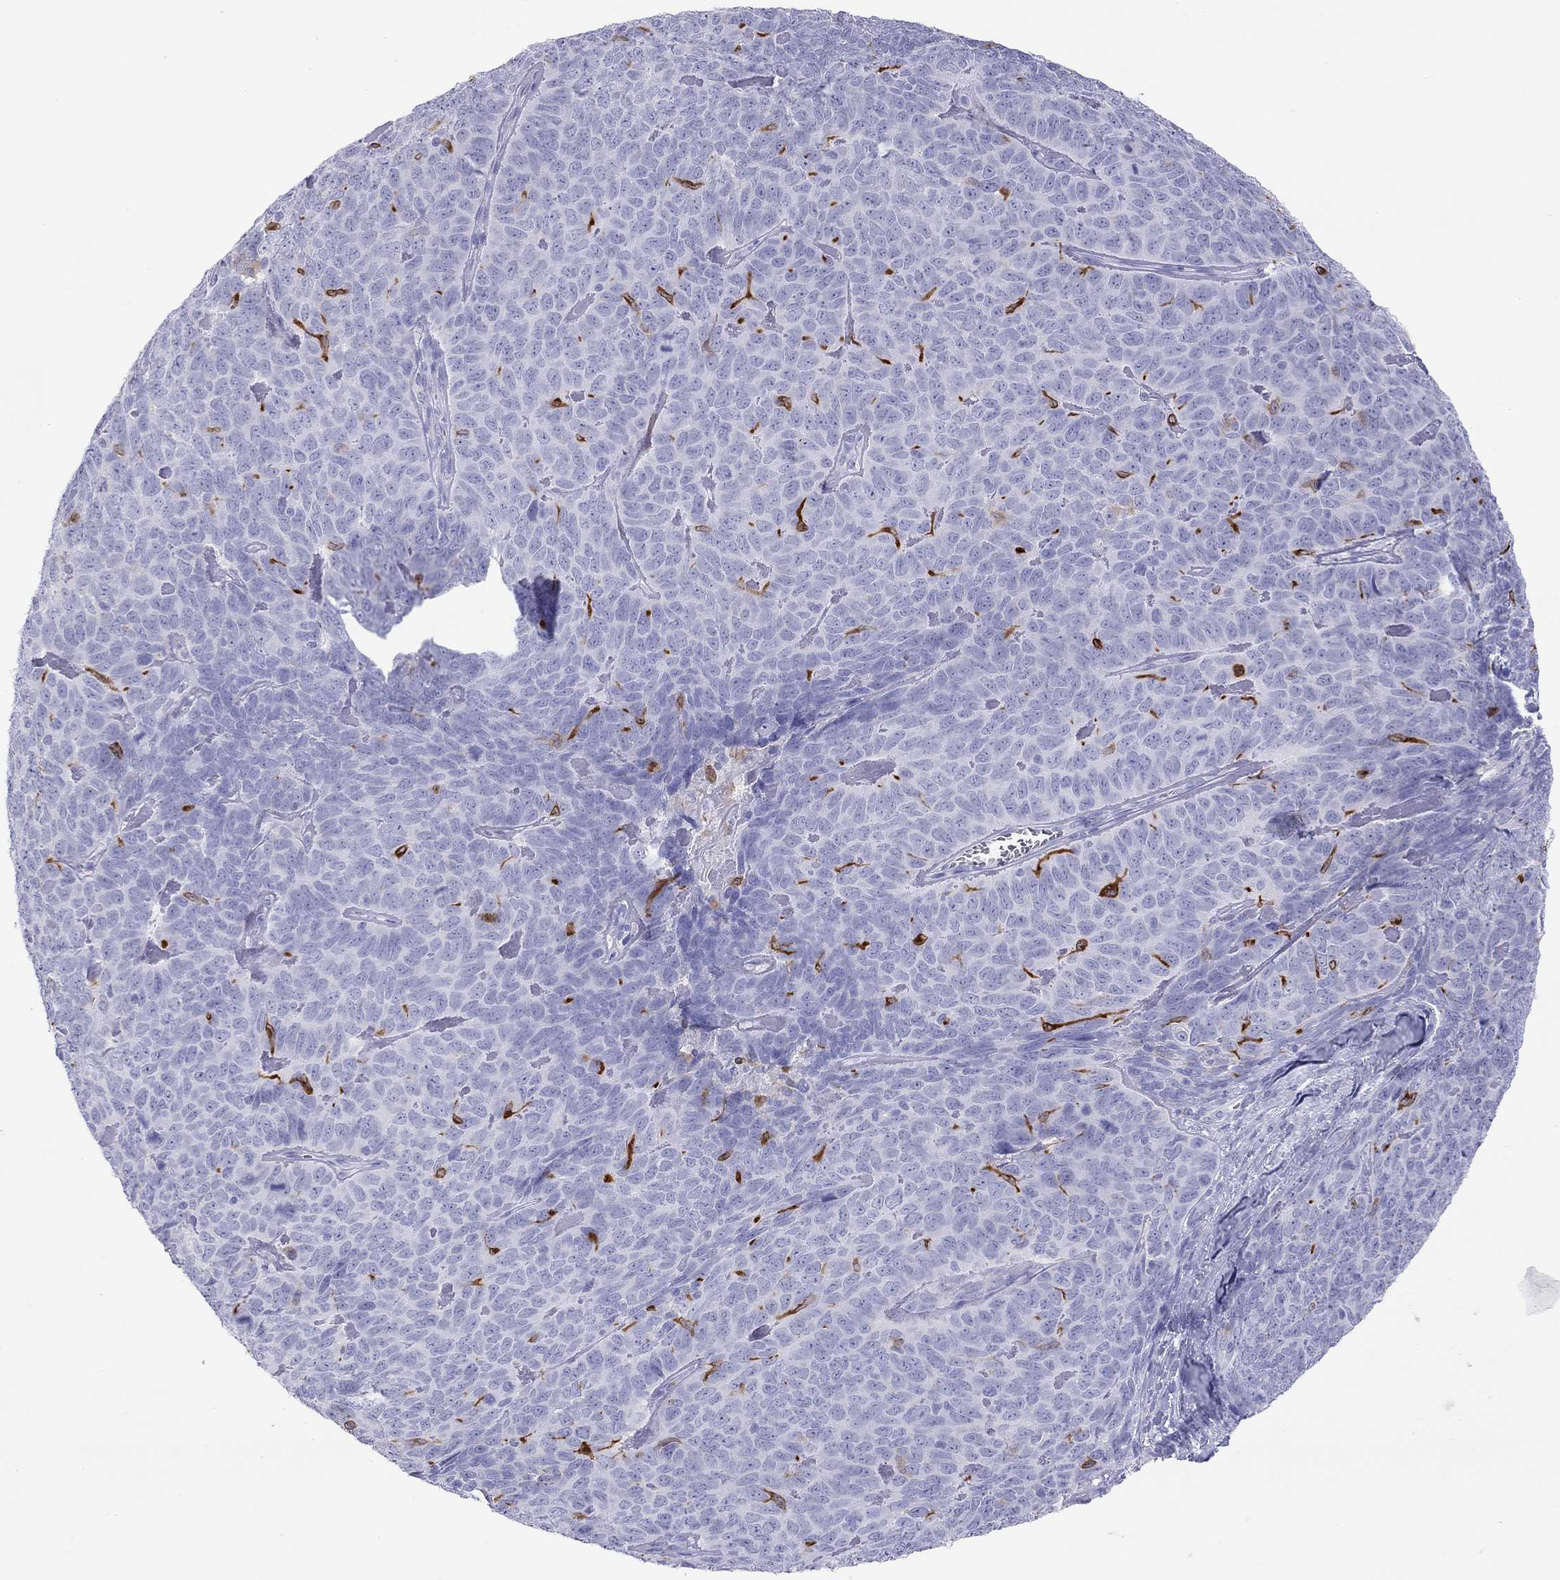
{"staining": {"intensity": "negative", "quantity": "none", "location": "none"}, "tissue": "skin cancer", "cell_type": "Tumor cells", "image_type": "cancer", "snomed": [{"axis": "morphology", "description": "Squamous cell carcinoma, NOS"}, {"axis": "topography", "description": "Skin"}, {"axis": "topography", "description": "Anal"}], "caption": "High magnification brightfield microscopy of skin cancer stained with DAB (brown) and counterstained with hematoxylin (blue): tumor cells show no significant staining.", "gene": "HLA-DQB2", "patient": {"sex": "female", "age": 51}}